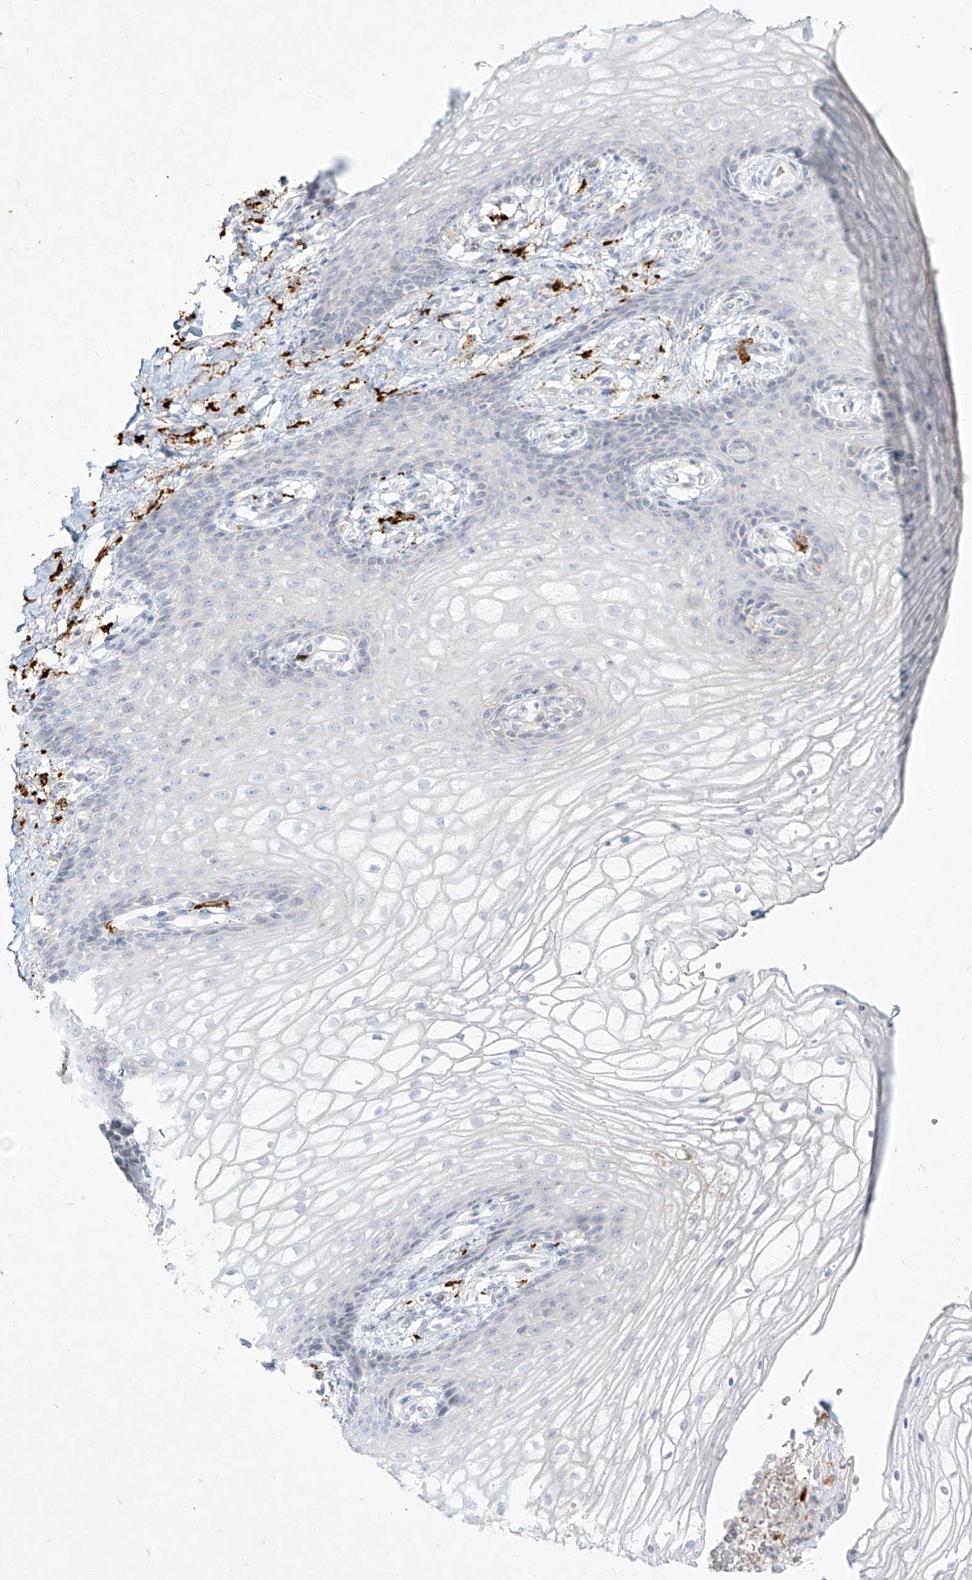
{"staining": {"intensity": "negative", "quantity": "none", "location": "none"}, "tissue": "vagina", "cell_type": "Squamous epithelial cells", "image_type": "normal", "snomed": [{"axis": "morphology", "description": "Normal tissue, NOS"}, {"axis": "topography", "description": "Vagina"}], "caption": "The micrograph shows no staining of squamous epithelial cells in benign vagina. Nuclei are stained in blue.", "gene": "CD209", "patient": {"sex": "female", "age": 60}}